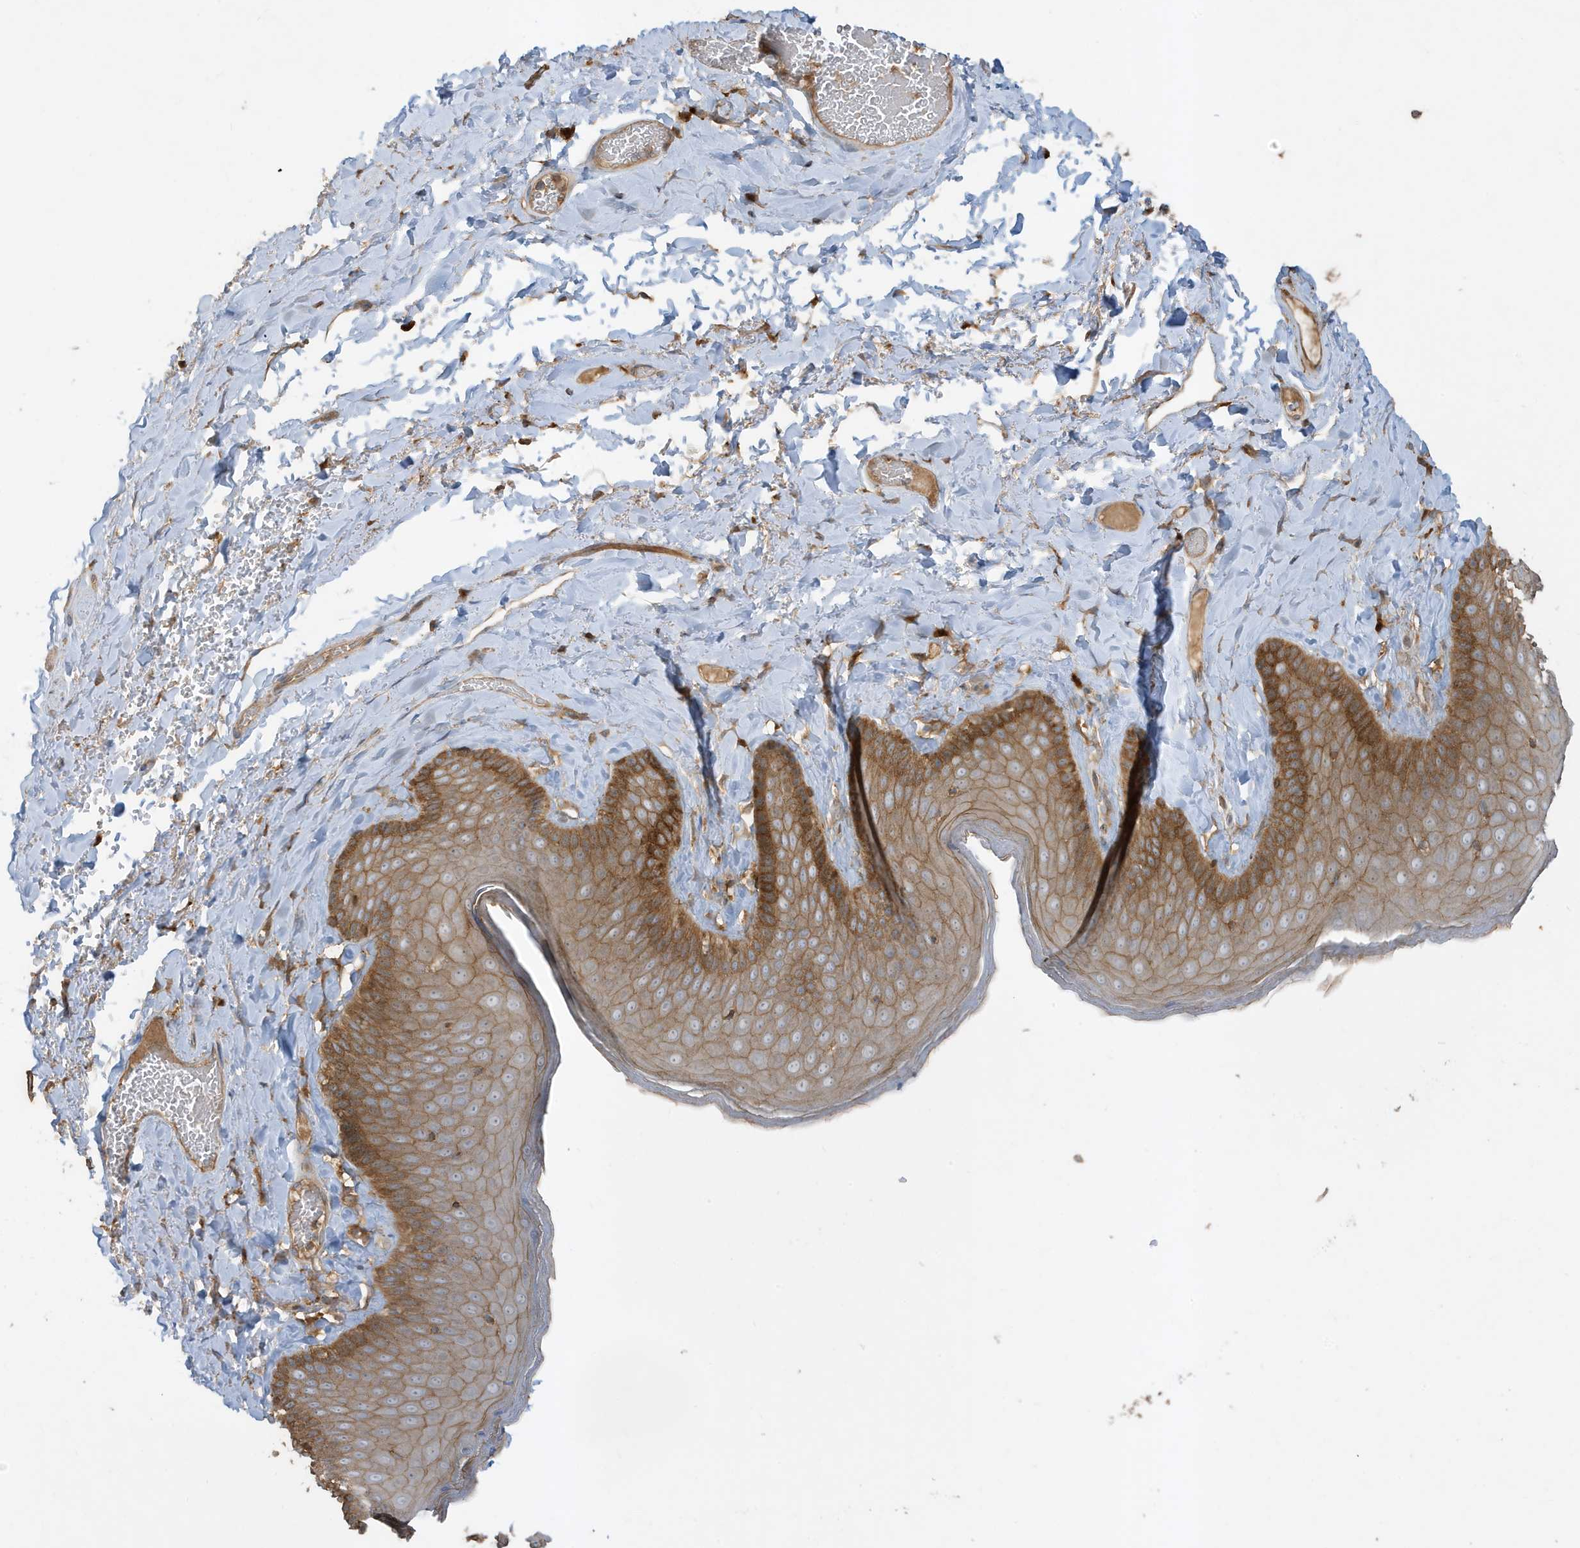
{"staining": {"intensity": "moderate", "quantity": ">75%", "location": "cytoplasmic/membranous"}, "tissue": "skin", "cell_type": "Epidermal cells", "image_type": "normal", "snomed": [{"axis": "morphology", "description": "Normal tissue, NOS"}, {"axis": "topography", "description": "Anal"}], "caption": "This micrograph demonstrates IHC staining of unremarkable human skin, with medium moderate cytoplasmic/membranous expression in approximately >75% of epidermal cells.", "gene": "ABTB1", "patient": {"sex": "male", "age": 69}}